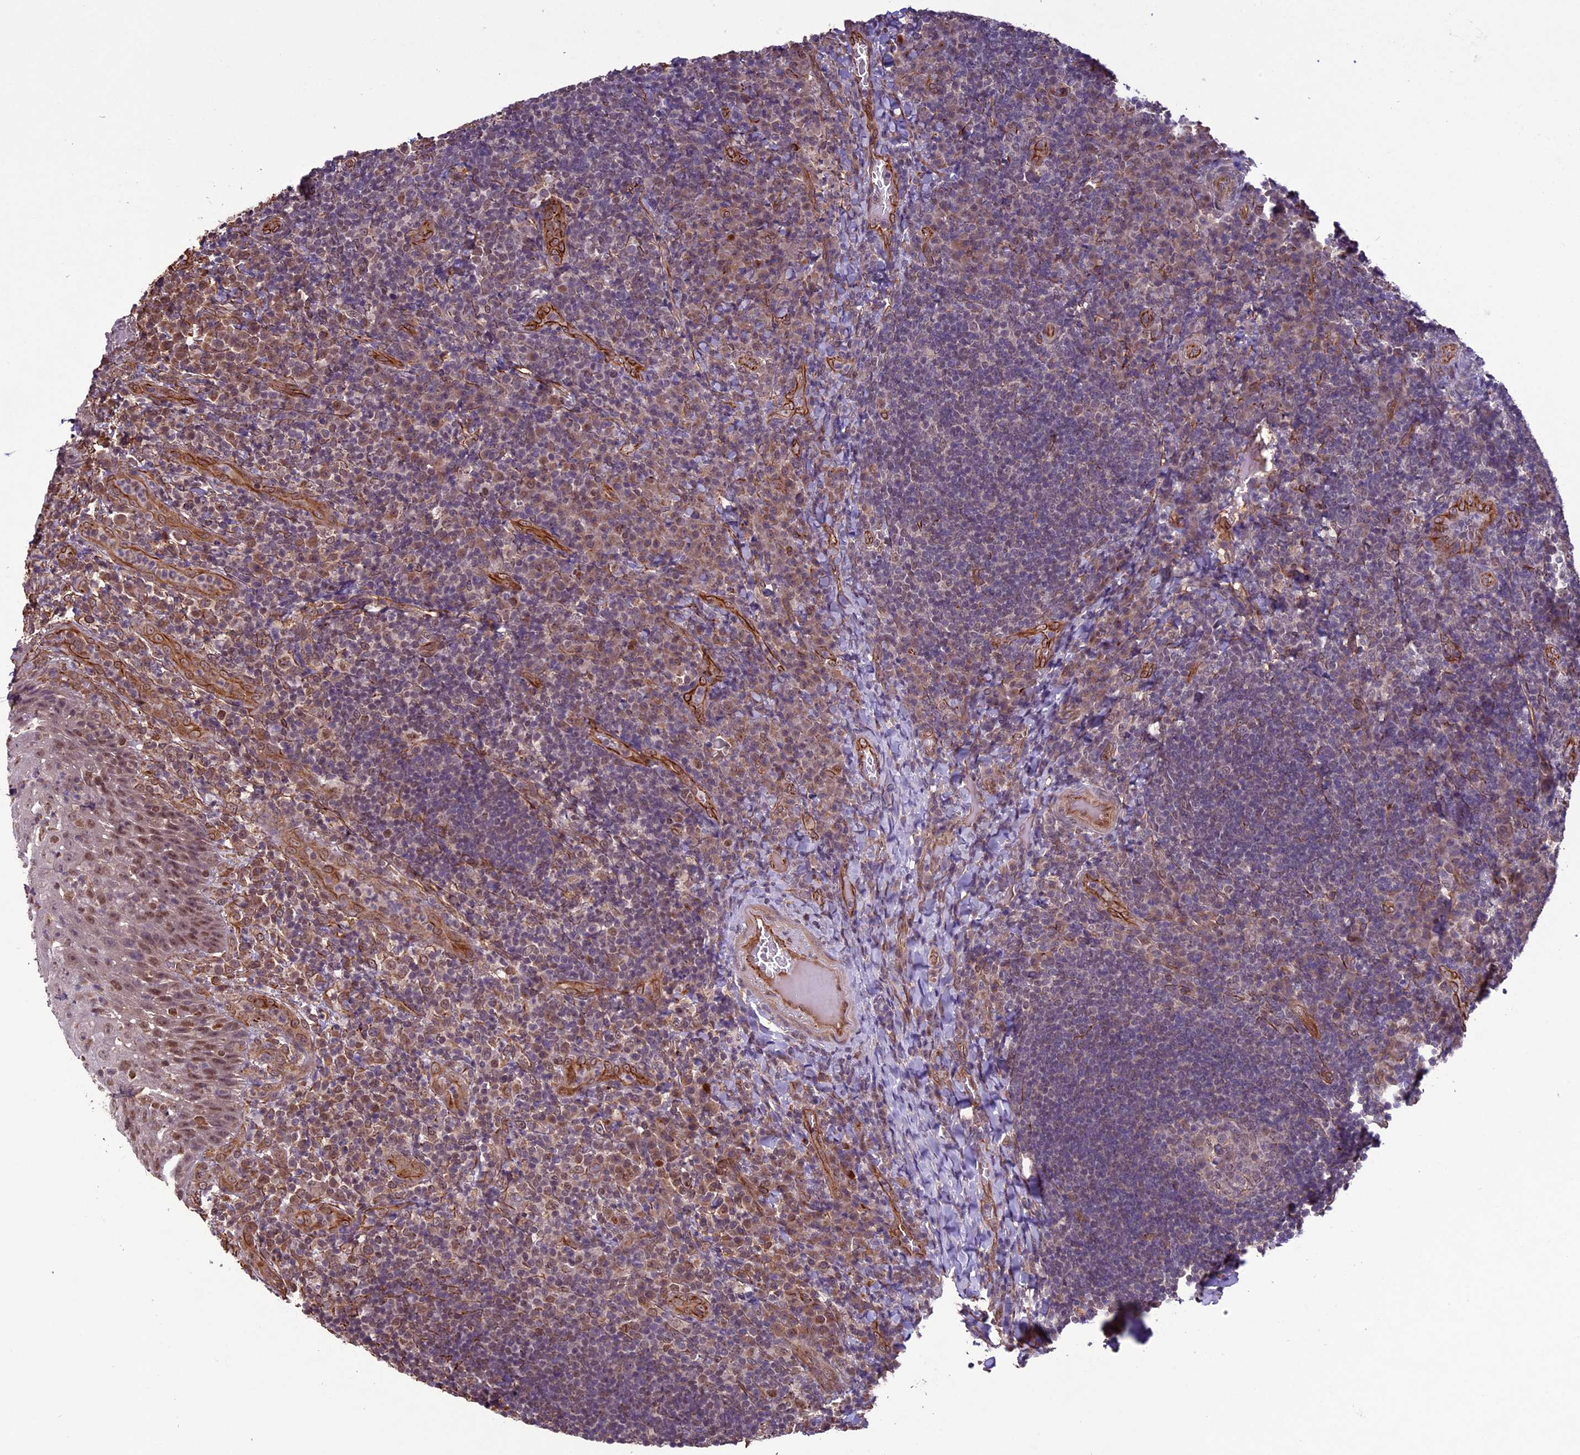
{"staining": {"intensity": "moderate", "quantity": "25%-75%", "location": "nuclear"}, "tissue": "tonsil", "cell_type": "Germinal center cells", "image_type": "normal", "snomed": [{"axis": "morphology", "description": "Normal tissue, NOS"}, {"axis": "topography", "description": "Tonsil"}], "caption": "An immunohistochemistry (IHC) photomicrograph of normal tissue is shown. Protein staining in brown shows moderate nuclear positivity in tonsil within germinal center cells. Nuclei are stained in blue.", "gene": "C3orf70", "patient": {"sex": "male", "age": 17}}